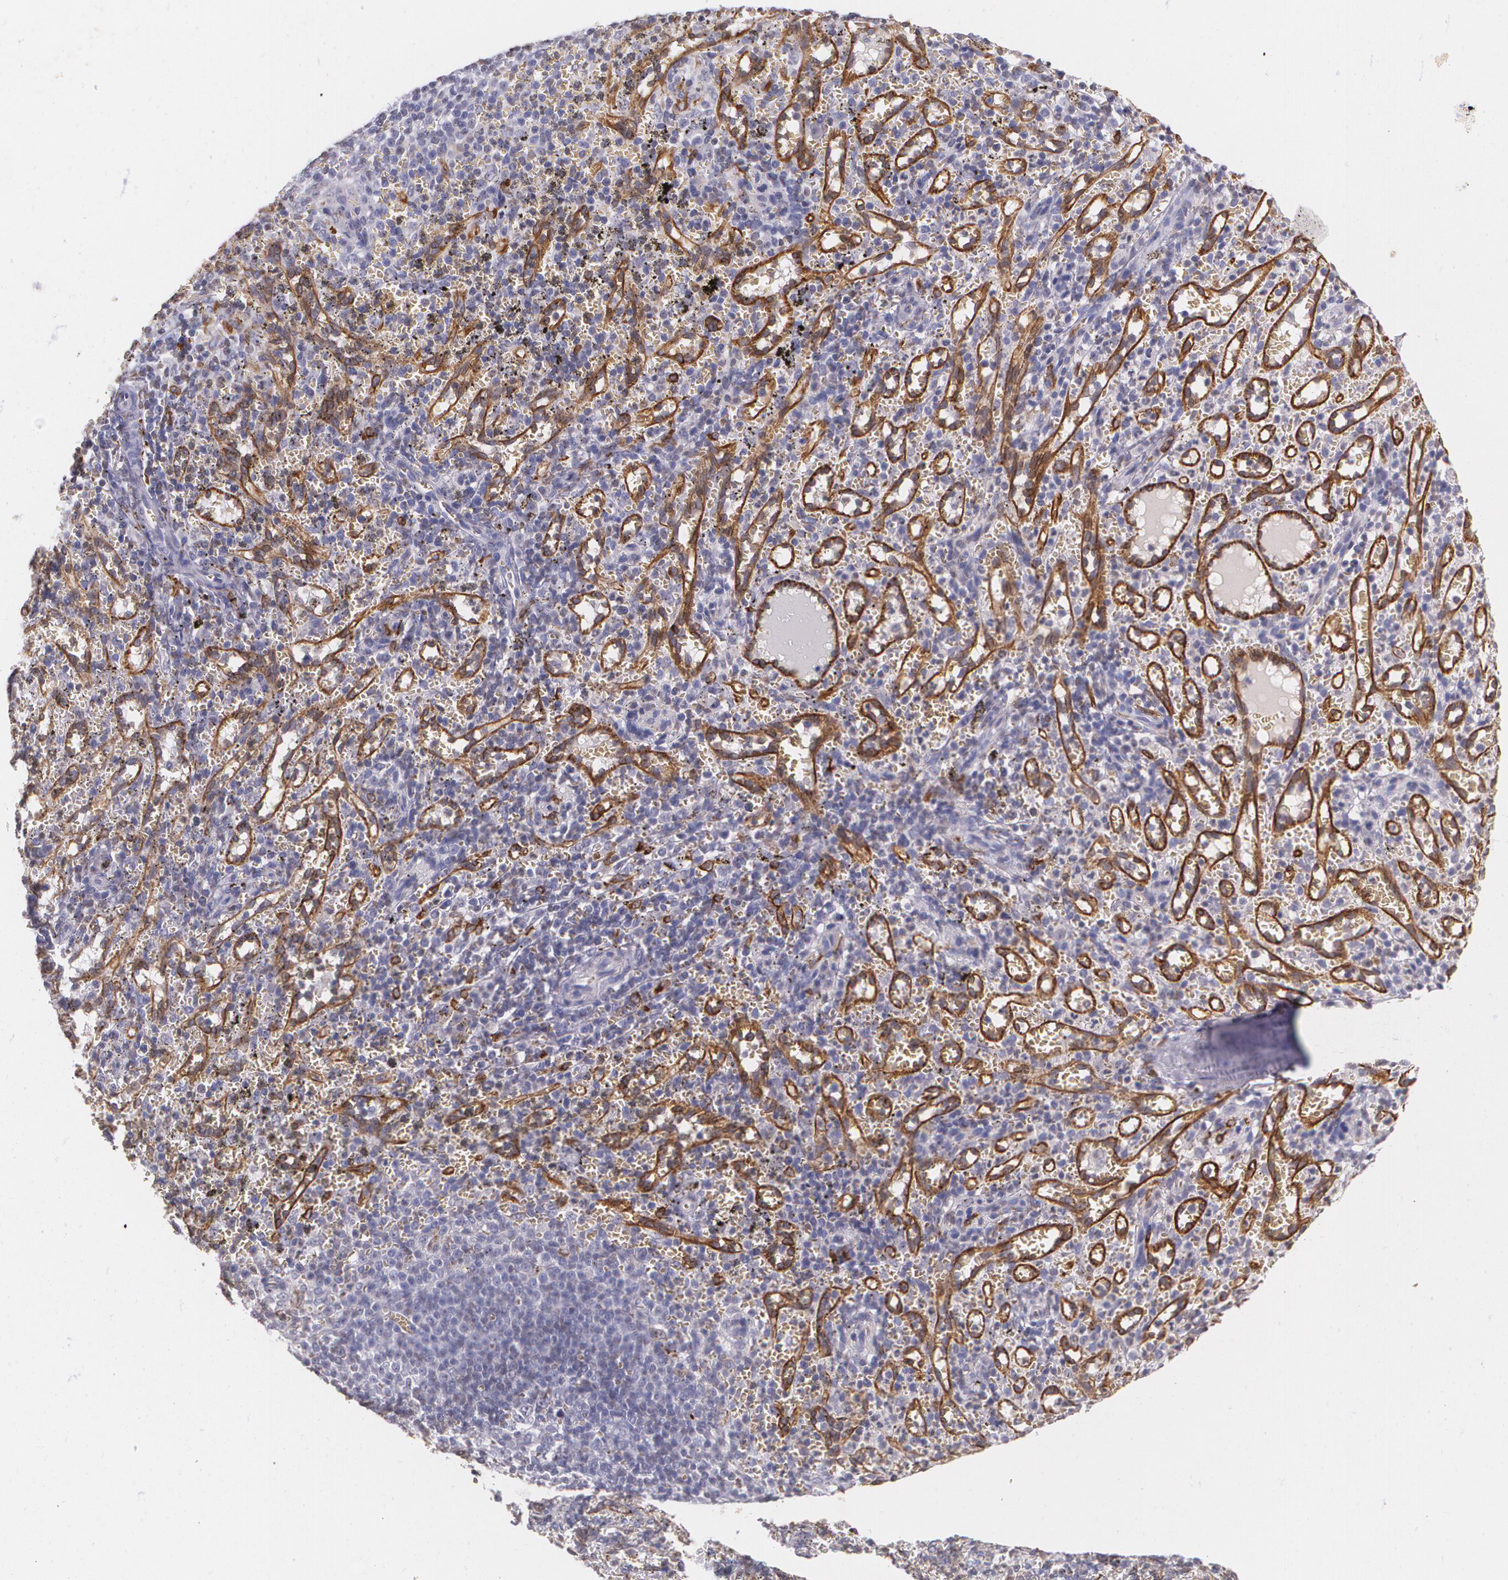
{"staining": {"intensity": "negative", "quantity": "none", "location": "none"}, "tissue": "spleen", "cell_type": "Cells in red pulp", "image_type": "normal", "snomed": [{"axis": "morphology", "description": "Normal tissue, NOS"}, {"axis": "topography", "description": "Spleen"}], "caption": "A histopathology image of human spleen is negative for staining in cells in red pulp. The staining is performed using DAB brown chromogen with nuclei counter-stained in using hematoxylin.", "gene": "RTN1", "patient": {"sex": "female", "age": 10}}